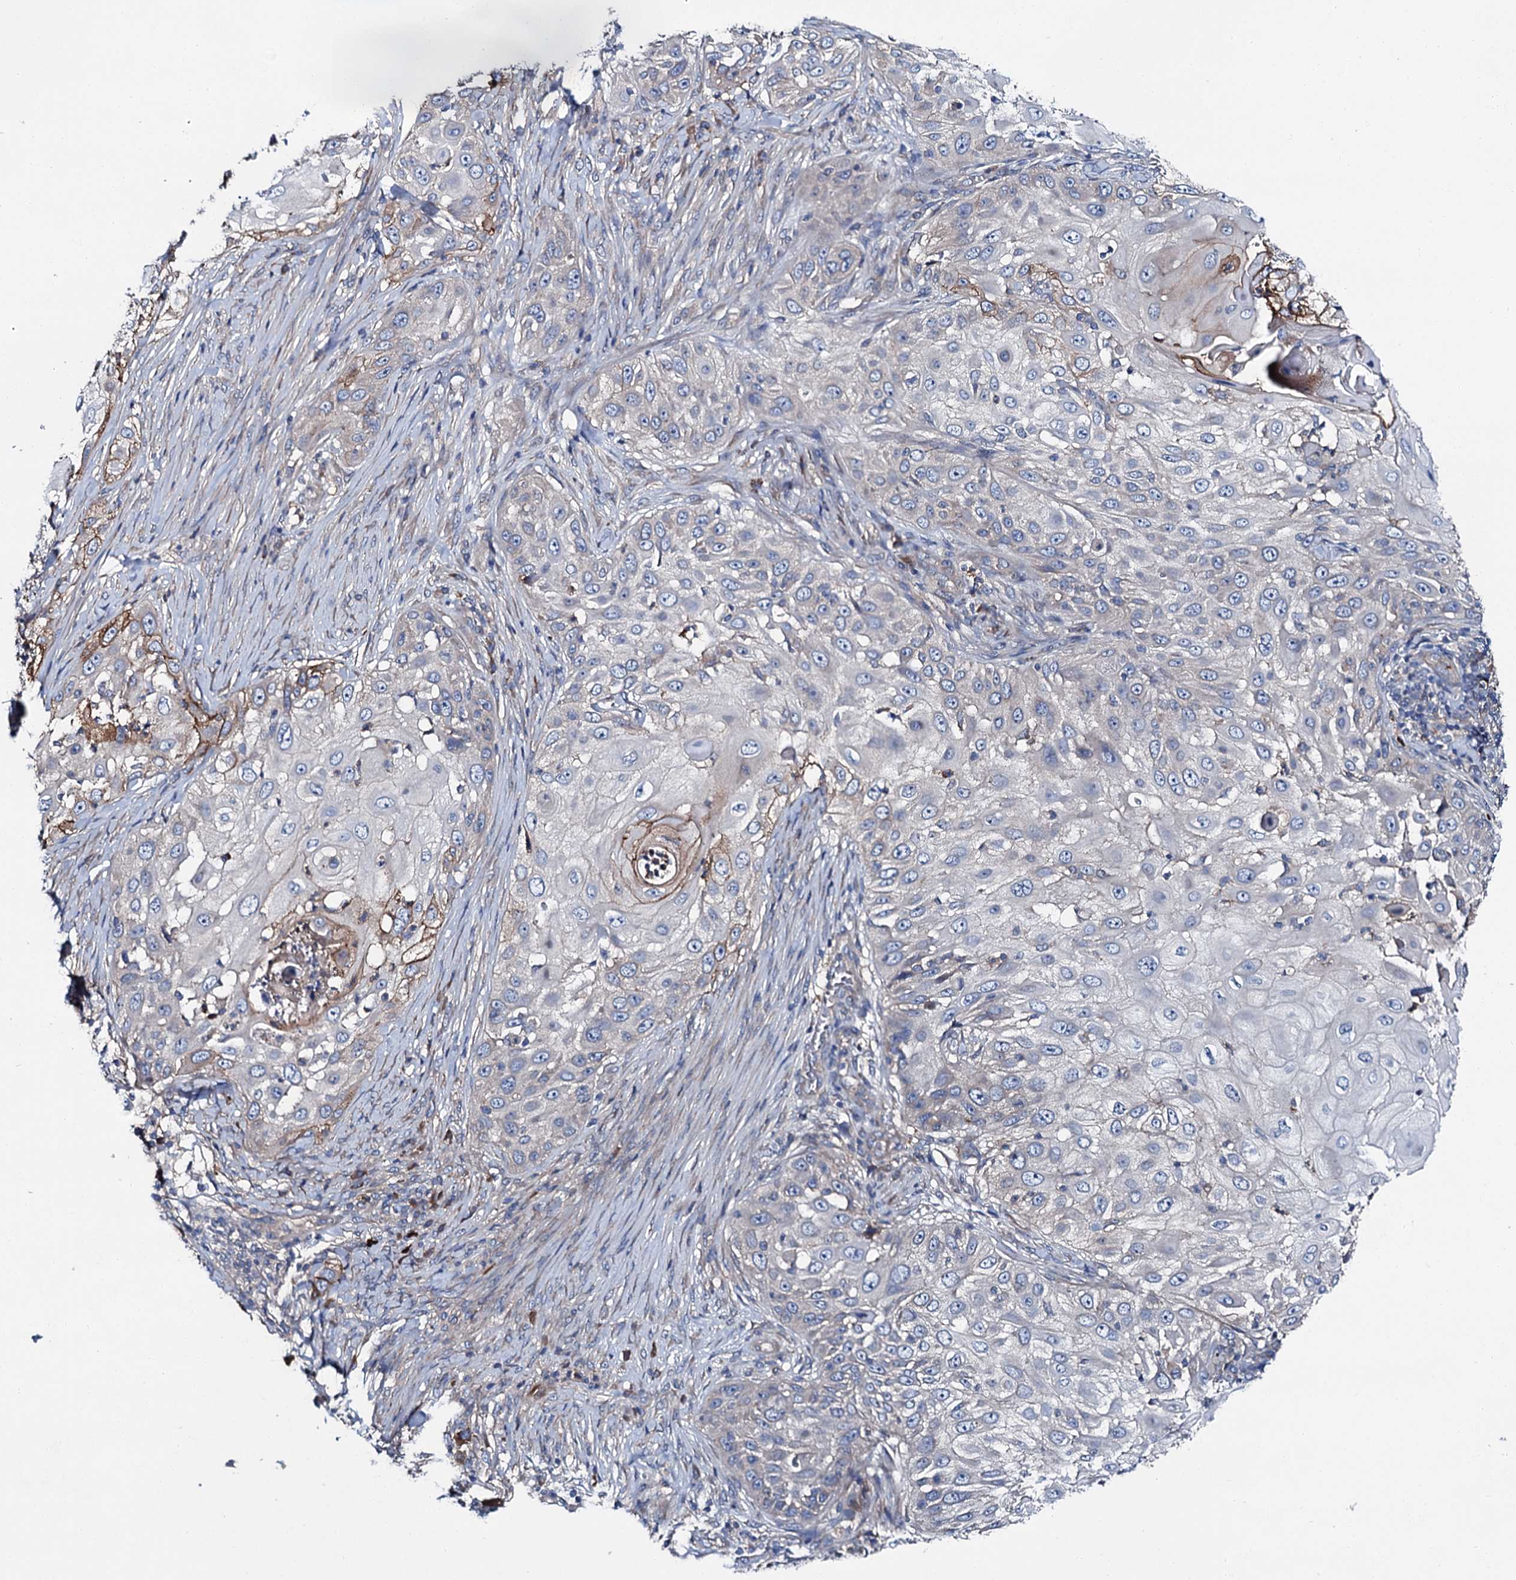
{"staining": {"intensity": "strong", "quantity": "<25%", "location": "cytoplasmic/membranous"}, "tissue": "skin cancer", "cell_type": "Tumor cells", "image_type": "cancer", "snomed": [{"axis": "morphology", "description": "Squamous cell carcinoma, NOS"}, {"axis": "topography", "description": "Skin"}], "caption": "A micrograph of human squamous cell carcinoma (skin) stained for a protein displays strong cytoplasmic/membranous brown staining in tumor cells.", "gene": "SLC22A25", "patient": {"sex": "female", "age": 44}}